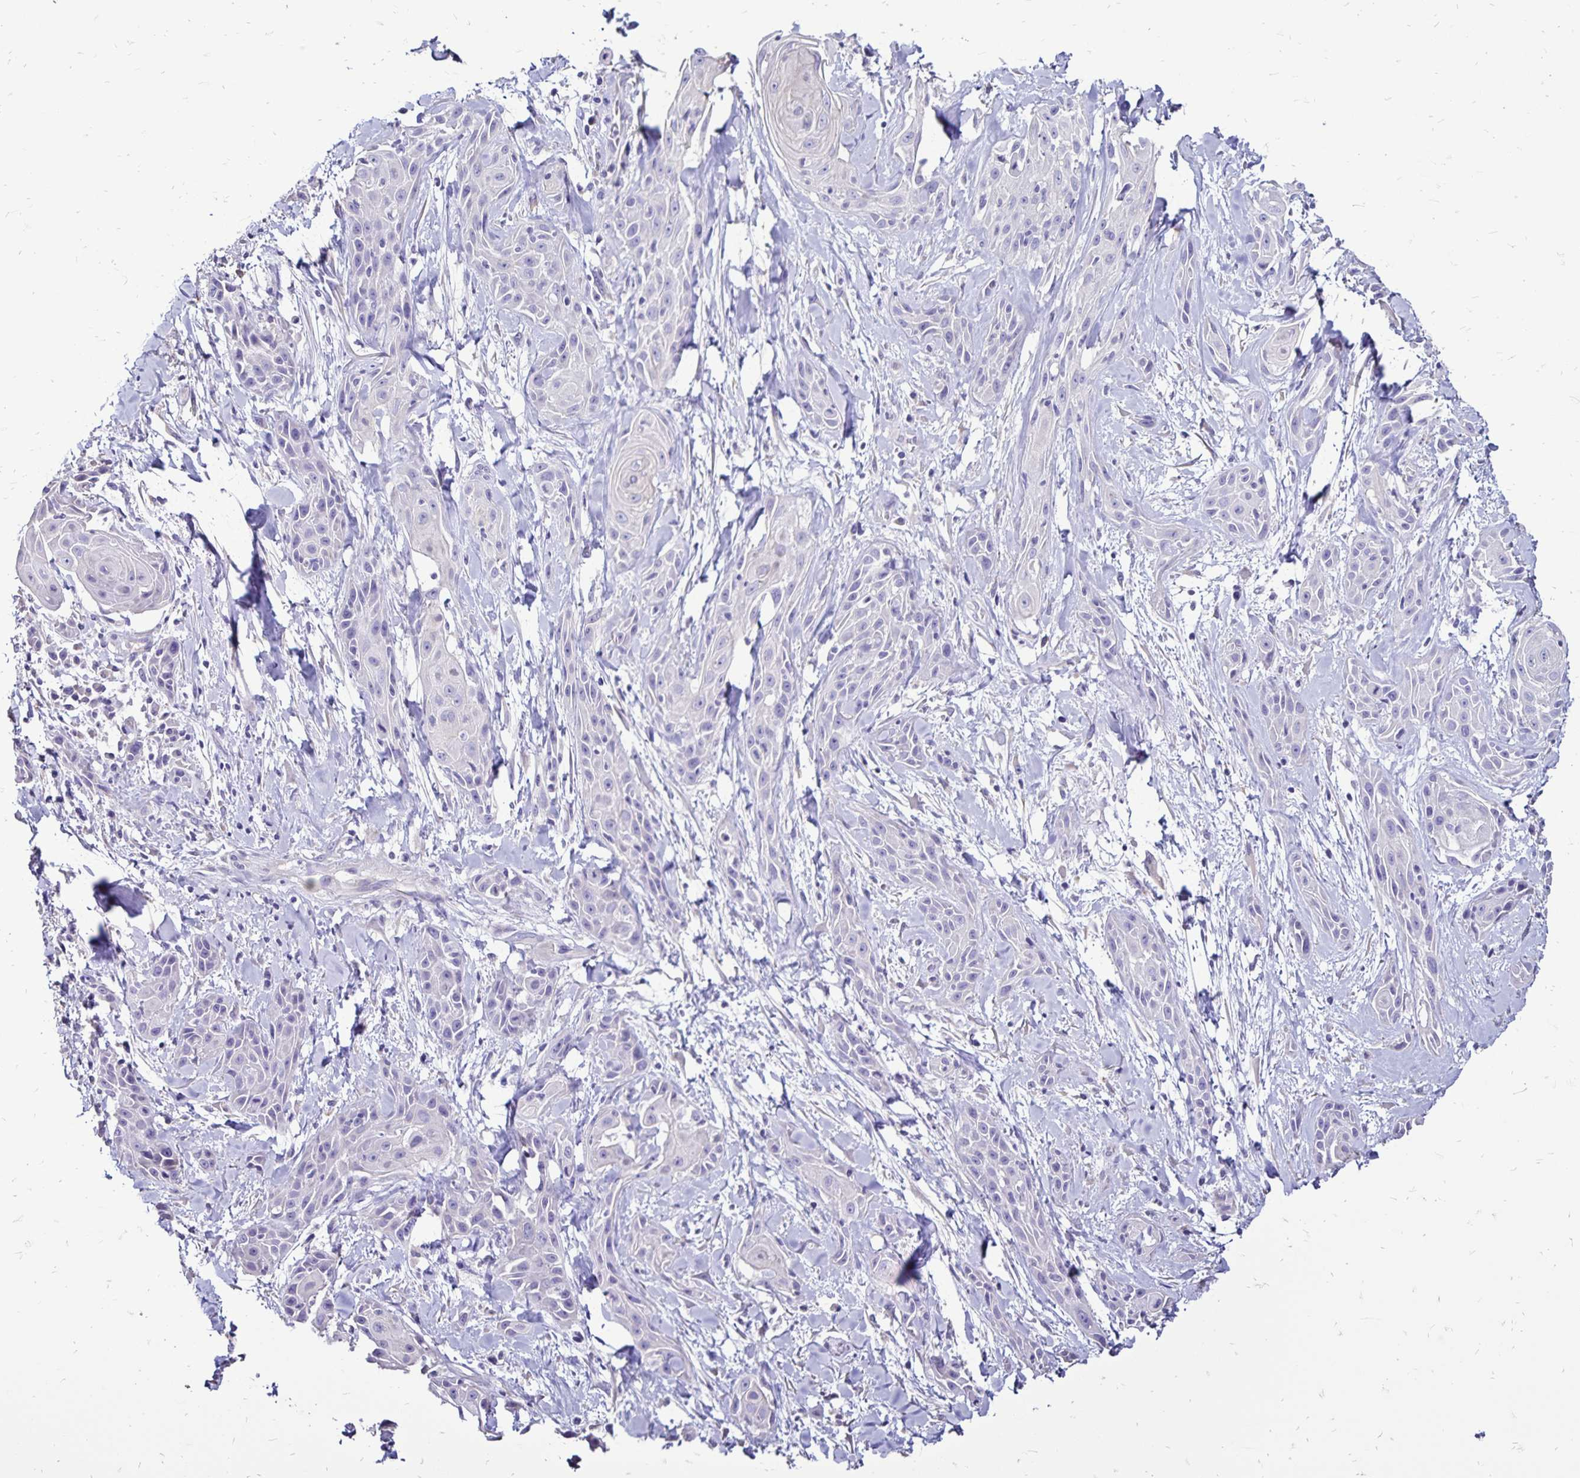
{"staining": {"intensity": "negative", "quantity": "none", "location": "none"}, "tissue": "skin cancer", "cell_type": "Tumor cells", "image_type": "cancer", "snomed": [{"axis": "morphology", "description": "Squamous cell carcinoma, NOS"}, {"axis": "topography", "description": "Skin"}, {"axis": "topography", "description": "Anal"}], "caption": "Immunohistochemistry (IHC) of skin squamous cell carcinoma displays no expression in tumor cells. (Stains: DAB immunohistochemistry (IHC) with hematoxylin counter stain, Microscopy: brightfield microscopy at high magnification).", "gene": "EVPL", "patient": {"sex": "male", "age": 64}}